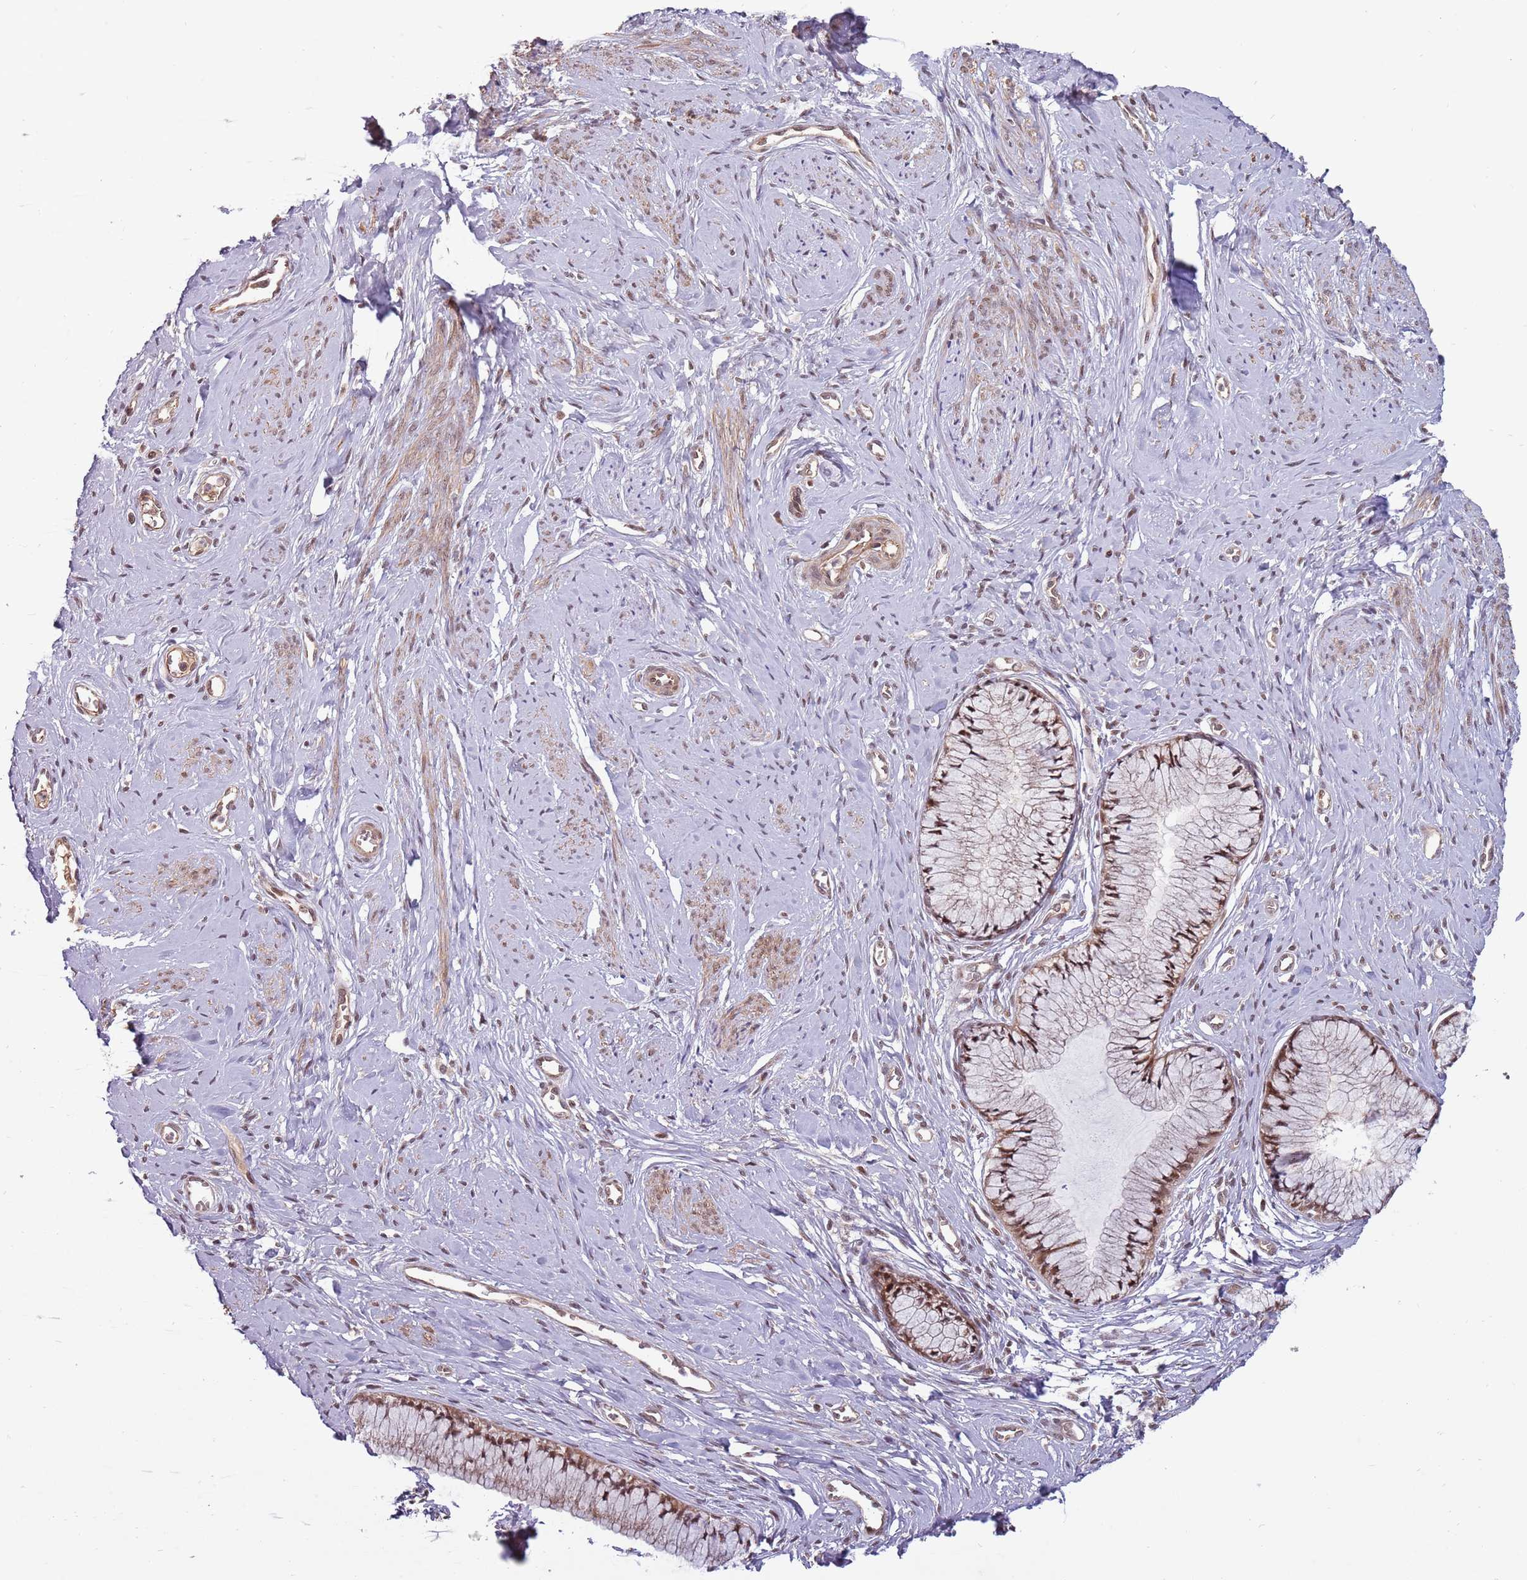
{"staining": {"intensity": "strong", "quantity": ">75%", "location": "cytoplasmic/membranous,nuclear"}, "tissue": "cervix", "cell_type": "Glandular cells", "image_type": "normal", "snomed": [{"axis": "morphology", "description": "Normal tissue, NOS"}, {"axis": "topography", "description": "Cervix"}], "caption": "Cervix stained with immunohistochemistry (IHC) reveals strong cytoplasmic/membranous,nuclear positivity in approximately >75% of glandular cells. (IHC, brightfield microscopy, high magnification).", "gene": "SUDS3", "patient": {"sex": "female", "age": 42}}